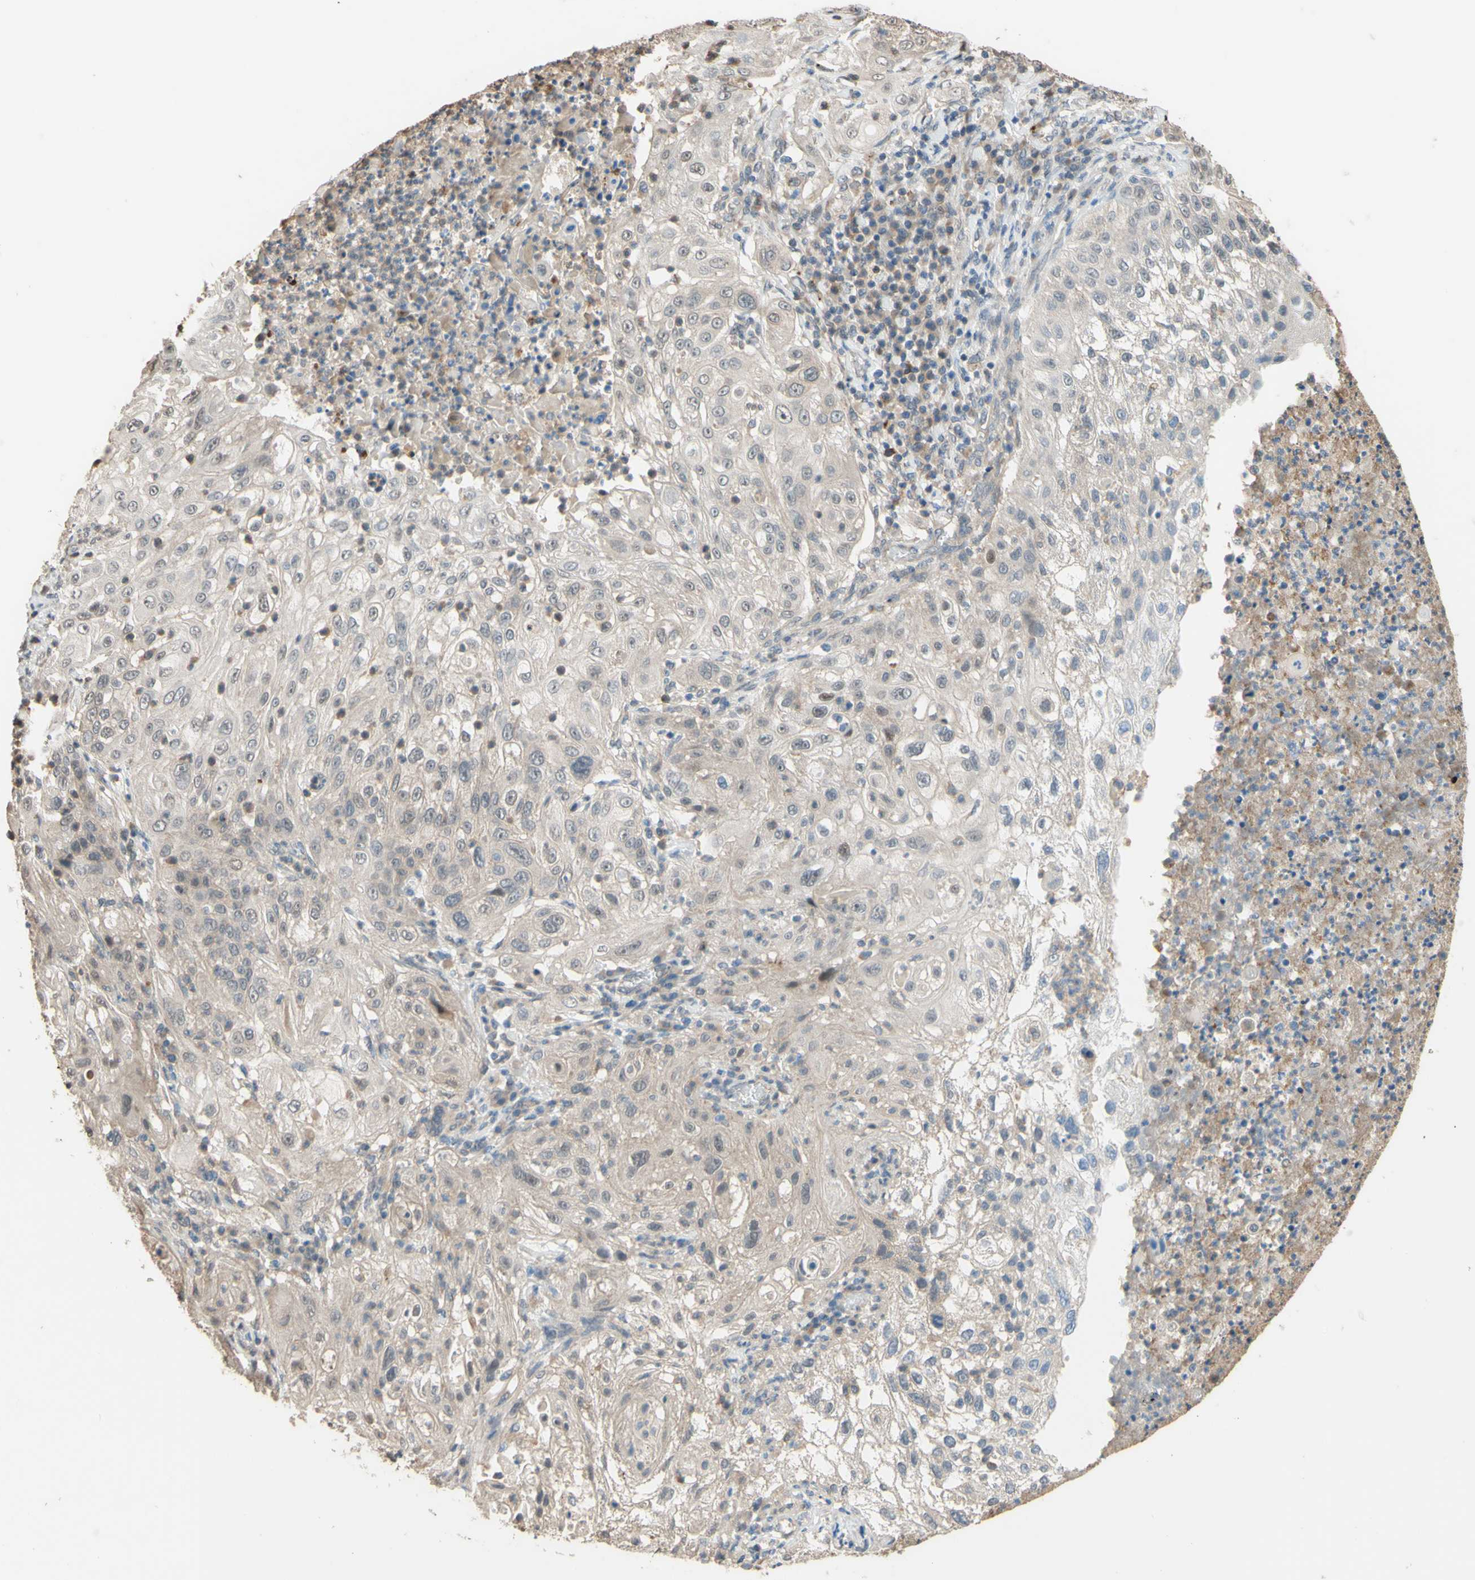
{"staining": {"intensity": "negative", "quantity": "none", "location": "none"}, "tissue": "lung cancer", "cell_type": "Tumor cells", "image_type": "cancer", "snomed": [{"axis": "morphology", "description": "Inflammation, NOS"}, {"axis": "morphology", "description": "Squamous cell carcinoma, NOS"}, {"axis": "topography", "description": "Lymph node"}, {"axis": "topography", "description": "Soft tissue"}, {"axis": "topography", "description": "Lung"}], "caption": "Lung cancer (squamous cell carcinoma) was stained to show a protein in brown. There is no significant positivity in tumor cells.", "gene": "SMIM19", "patient": {"sex": "male", "age": 66}}